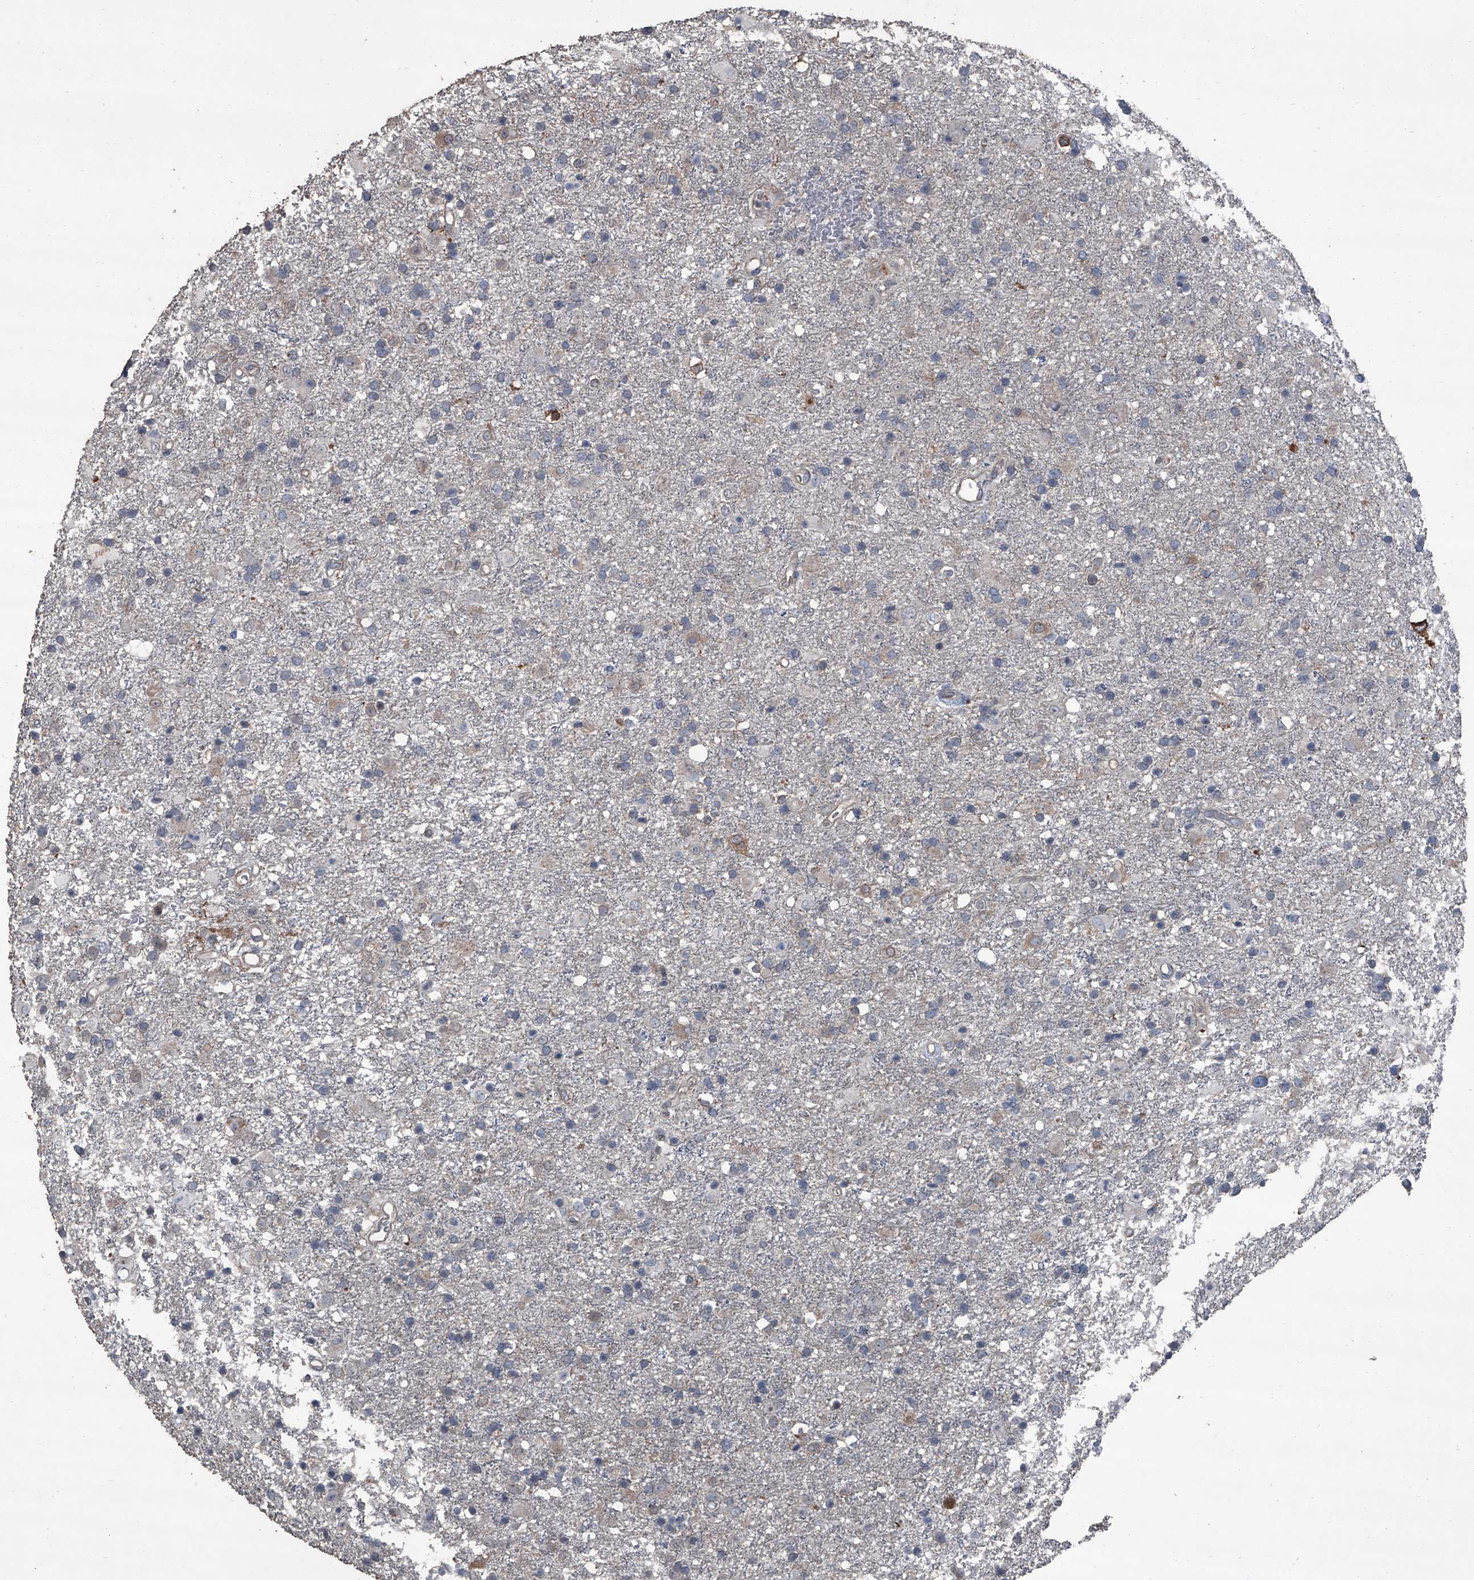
{"staining": {"intensity": "negative", "quantity": "none", "location": "none"}, "tissue": "glioma", "cell_type": "Tumor cells", "image_type": "cancer", "snomed": [{"axis": "morphology", "description": "Glioma, malignant, Low grade"}, {"axis": "topography", "description": "Brain"}], "caption": "High power microscopy image of an immunohistochemistry histopathology image of glioma, revealing no significant staining in tumor cells. (Brightfield microscopy of DAB (3,3'-diaminobenzidine) IHC at high magnification).", "gene": "OARD1", "patient": {"sex": "male", "age": 65}}